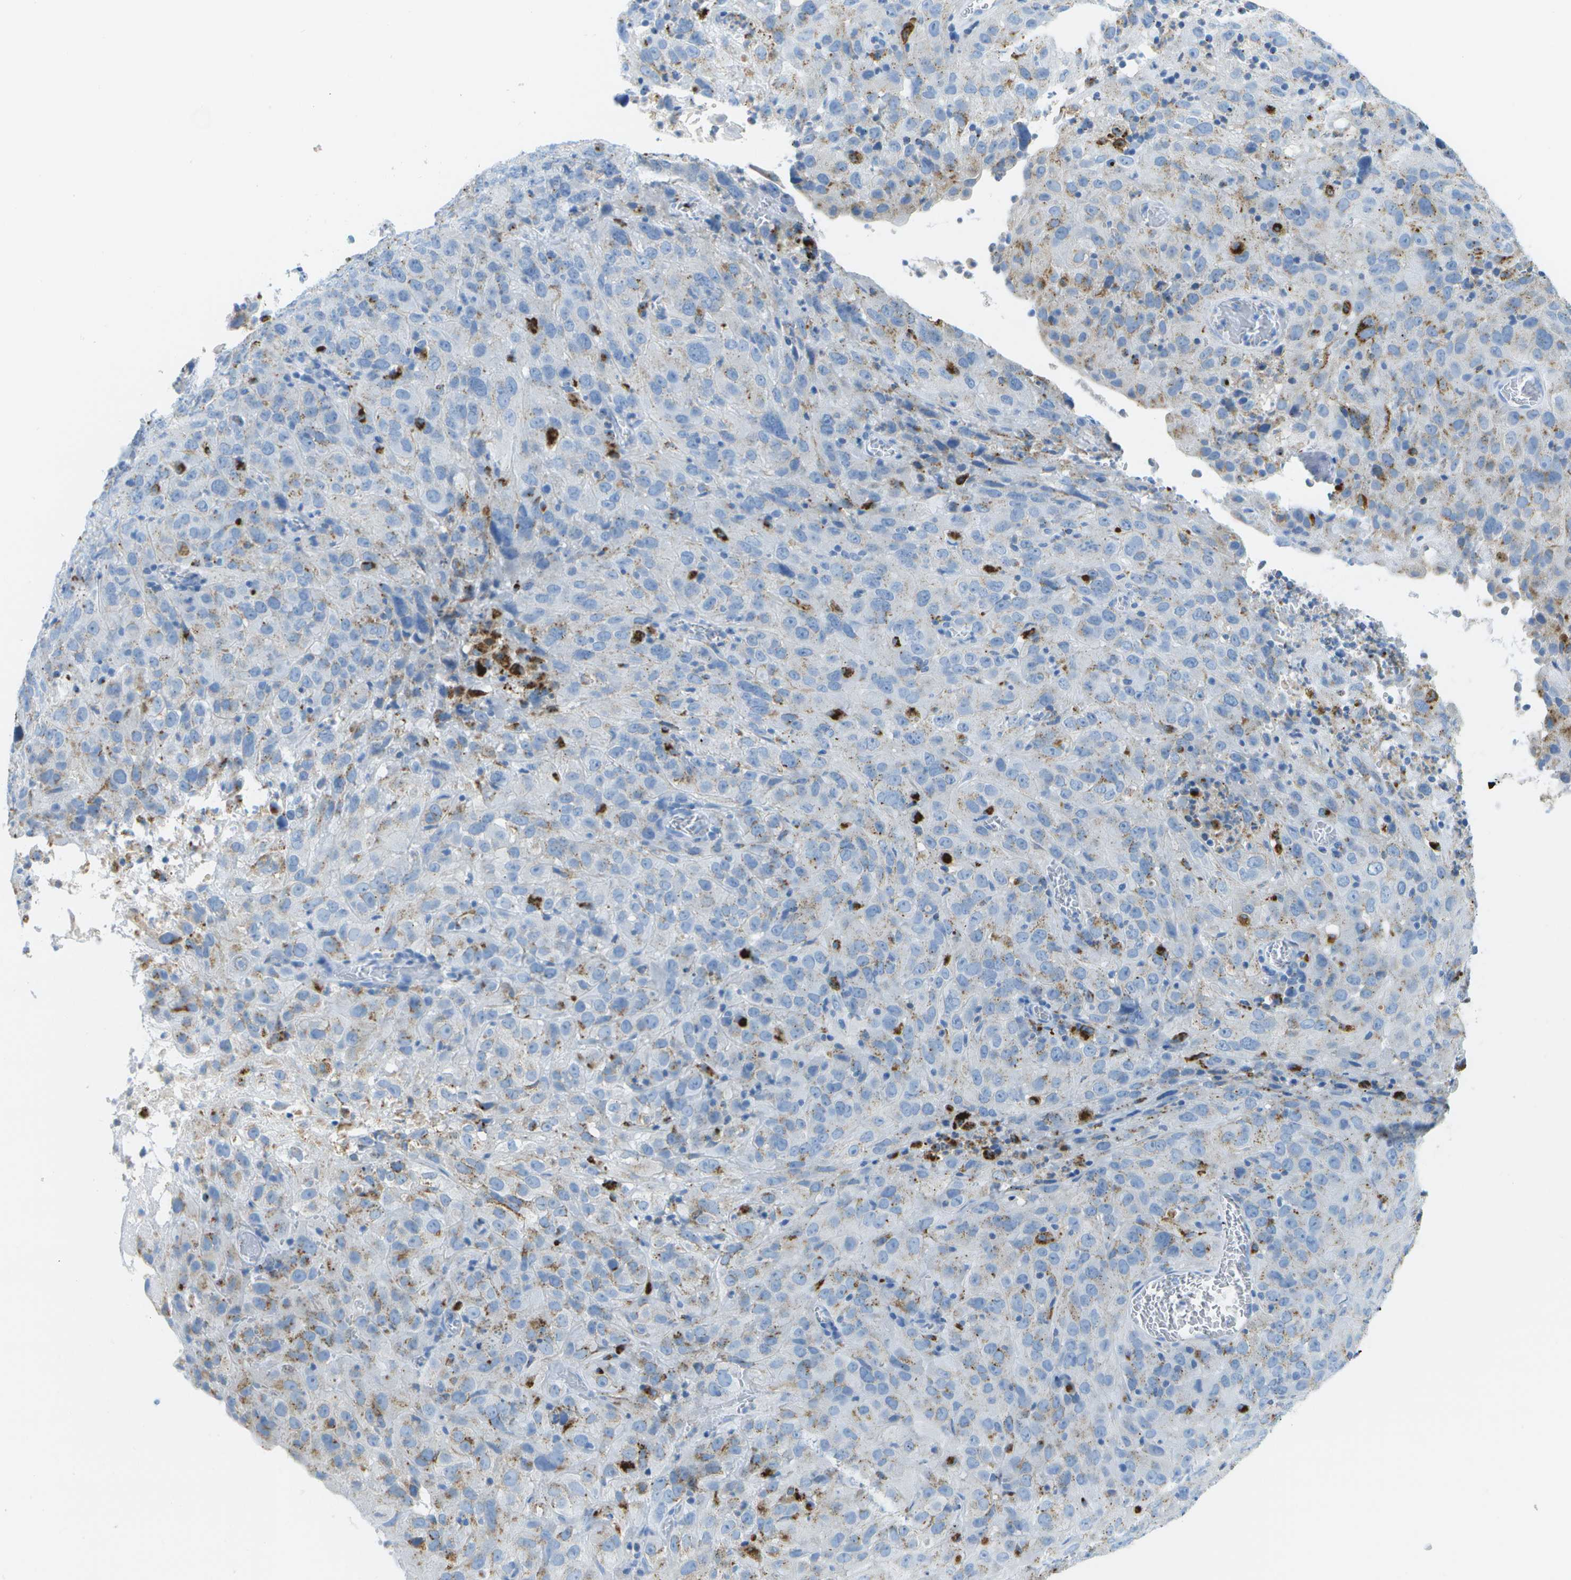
{"staining": {"intensity": "weak", "quantity": "<25%", "location": "cytoplasmic/membranous"}, "tissue": "cervical cancer", "cell_type": "Tumor cells", "image_type": "cancer", "snomed": [{"axis": "morphology", "description": "Squamous cell carcinoma, NOS"}, {"axis": "topography", "description": "Cervix"}], "caption": "Immunohistochemical staining of squamous cell carcinoma (cervical) exhibits no significant staining in tumor cells.", "gene": "PRCP", "patient": {"sex": "female", "age": 32}}